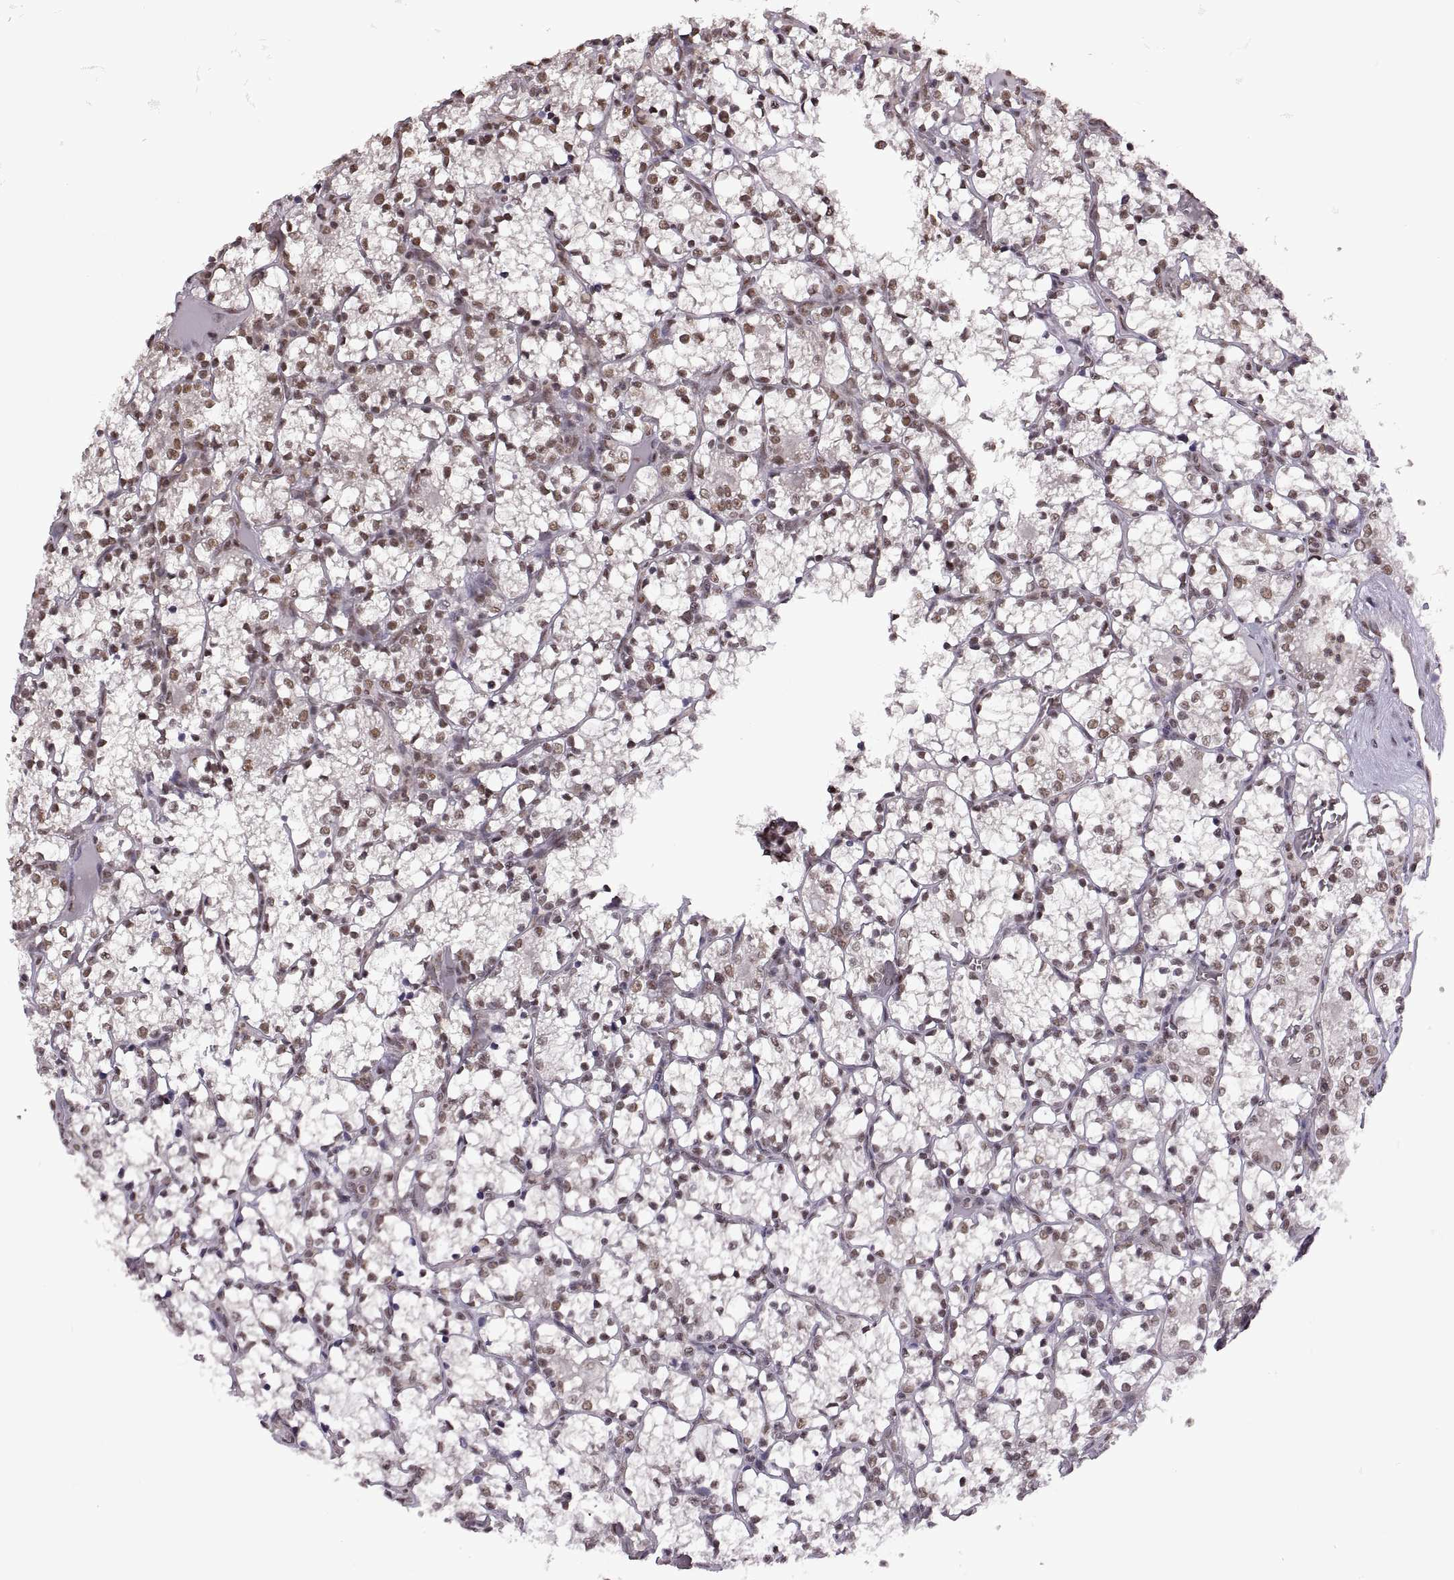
{"staining": {"intensity": "moderate", "quantity": "25%-75%", "location": "nuclear"}, "tissue": "renal cancer", "cell_type": "Tumor cells", "image_type": "cancer", "snomed": [{"axis": "morphology", "description": "Adenocarcinoma, NOS"}, {"axis": "topography", "description": "Kidney"}], "caption": "Tumor cells display moderate nuclear positivity in approximately 25%-75% of cells in adenocarcinoma (renal).", "gene": "INTS3", "patient": {"sex": "female", "age": 69}}